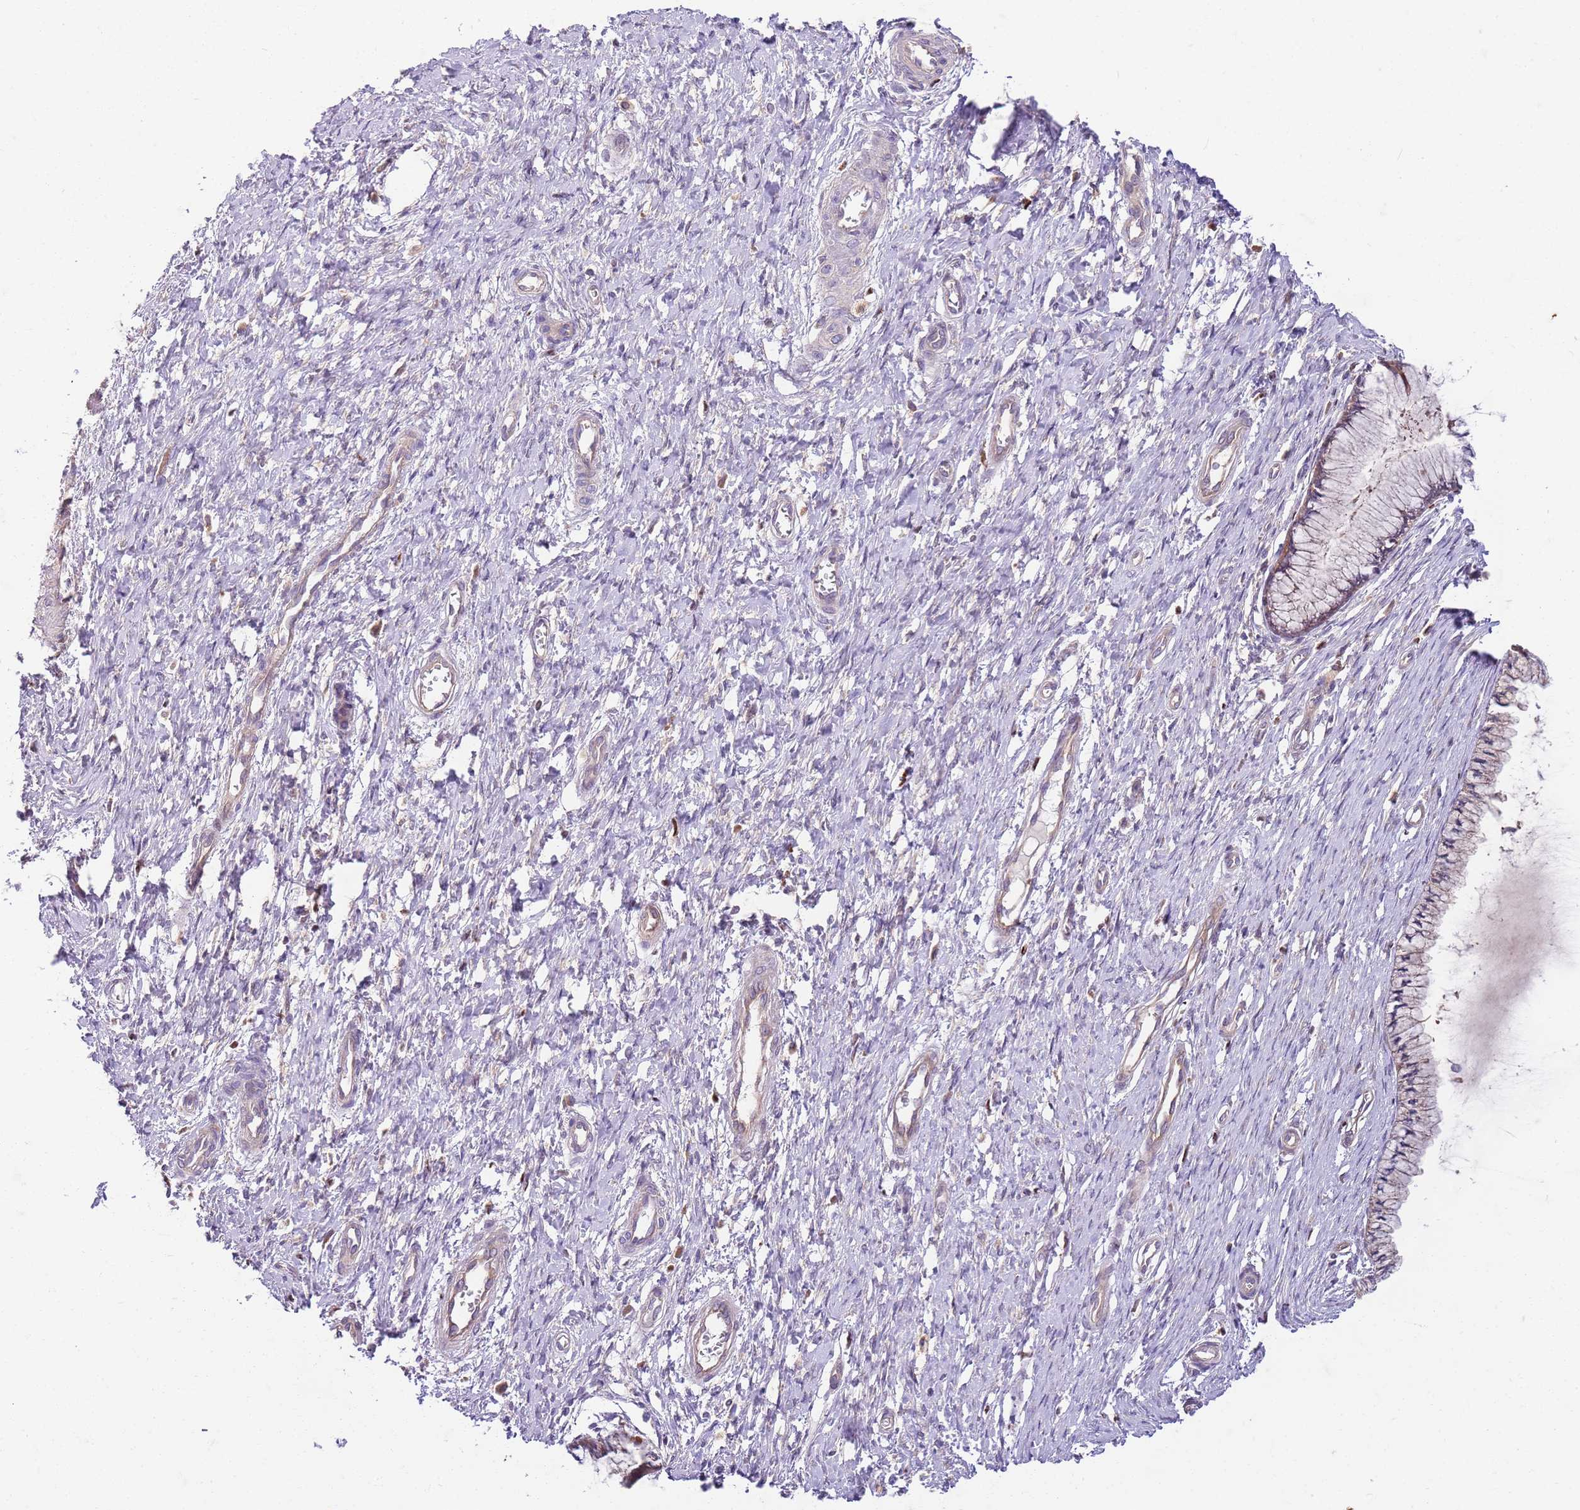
{"staining": {"intensity": "weak", "quantity": "<25%", "location": "cytoplasmic/membranous"}, "tissue": "cervix", "cell_type": "Glandular cells", "image_type": "normal", "snomed": [{"axis": "morphology", "description": "Normal tissue, NOS"}, {"axis": "topography", "description": "Cervix"}], "caption": "IHC of unremarkable cervix displays no expression in glandular cells.", "gene": "OSBP", "patient": {"sex": "female", "age": 55}}